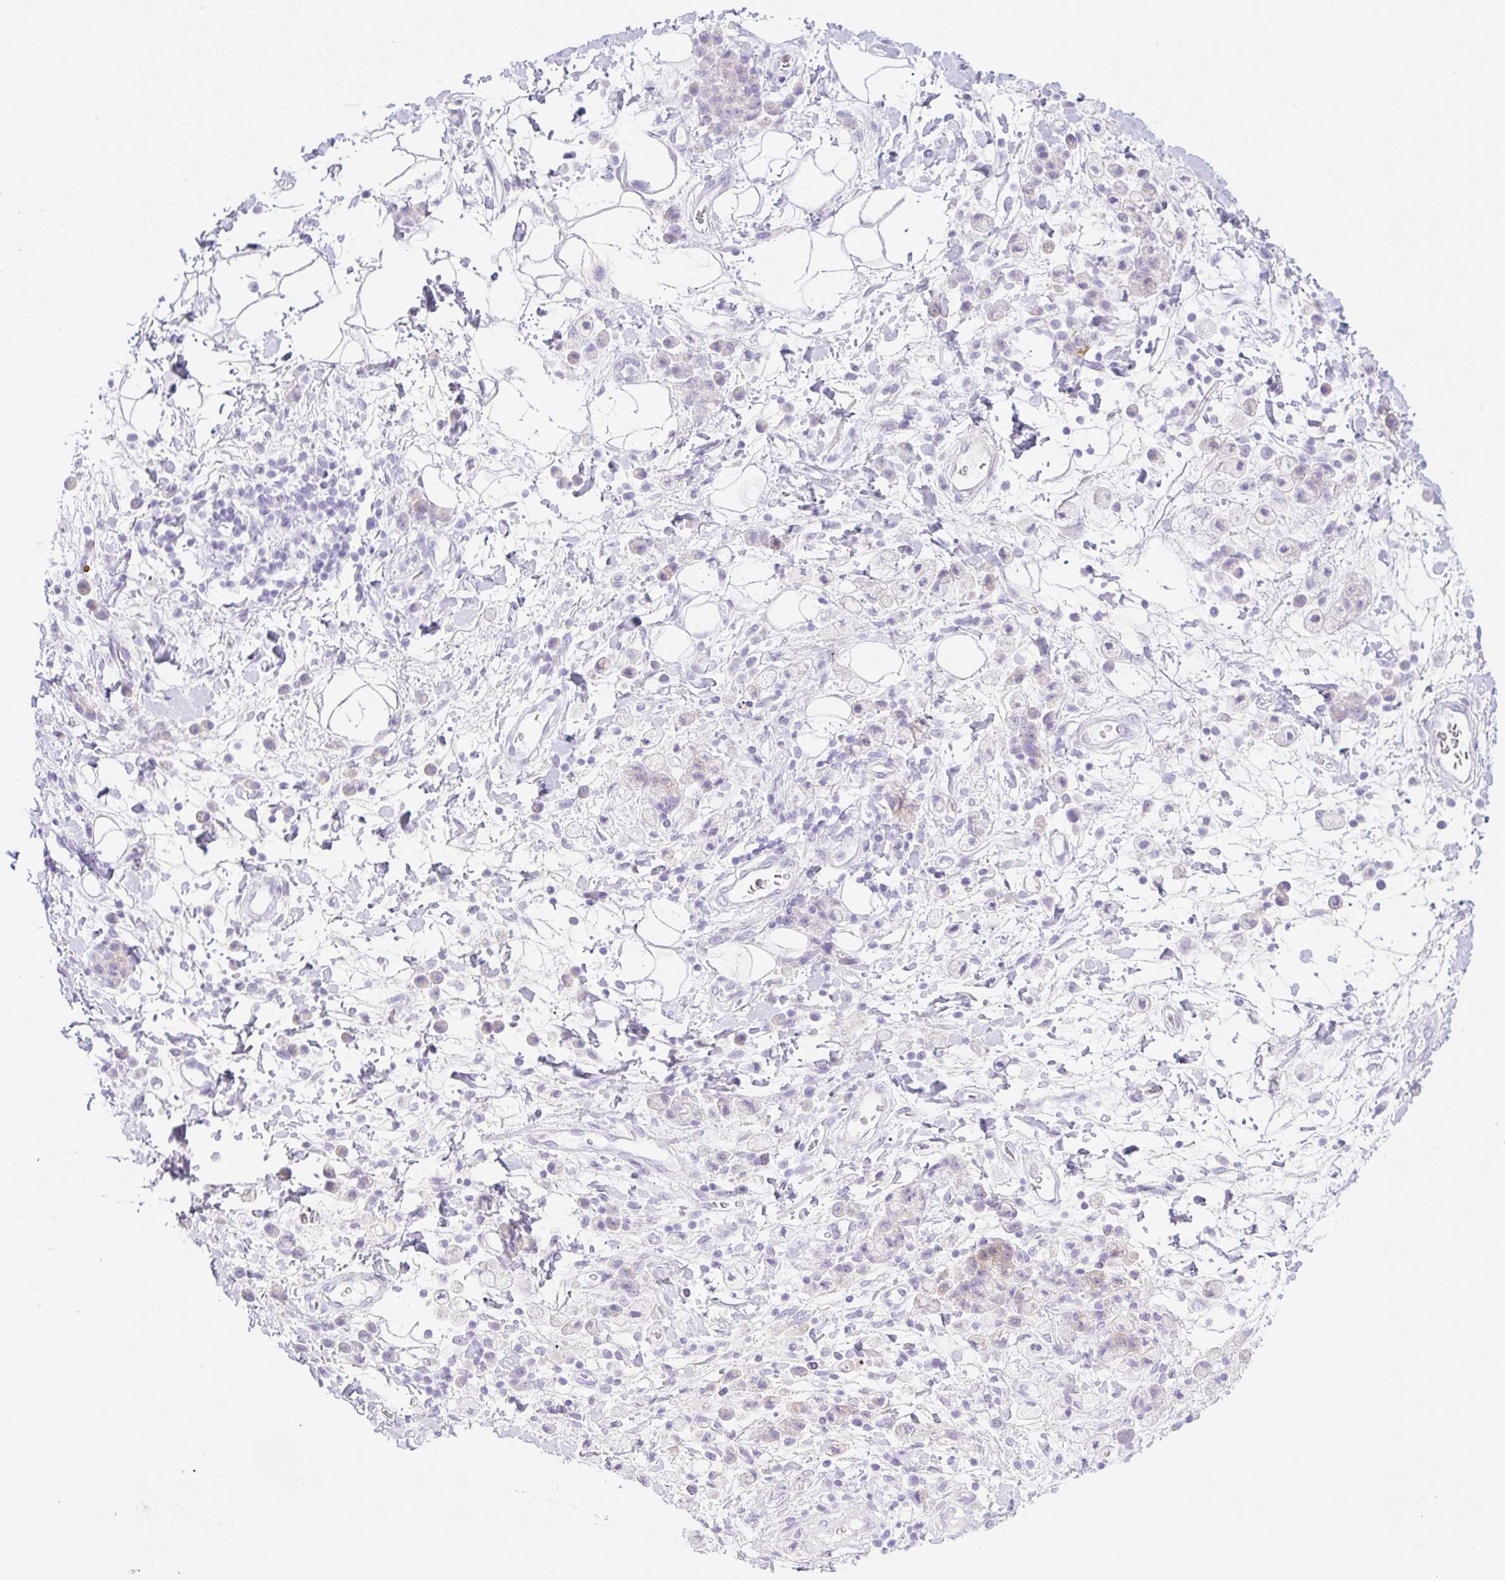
{"staining": {"intensity": "negative", "quantity": "none", "location": "none"}, "tissue": "stomach cancer", "cell_type": "Tumor cells", "image_type": "cancer", "snomed": [{"axis": "morphology", "description": "Adenocarcinoma, NOS"}, {"axis": "topography", "description": "Stomach"}], "caption": "High power microscopy photomicrograph of an IHC histopathology image of stomach cancer, revealing no significant positivity in tumor cells. (DAB (3,3'-diaminobenzidine) immunohistochemistry (IHC) with hematoxylin counter stain).", "gene": "CDX1", "patient": {"sex": "male", "age": 77}}